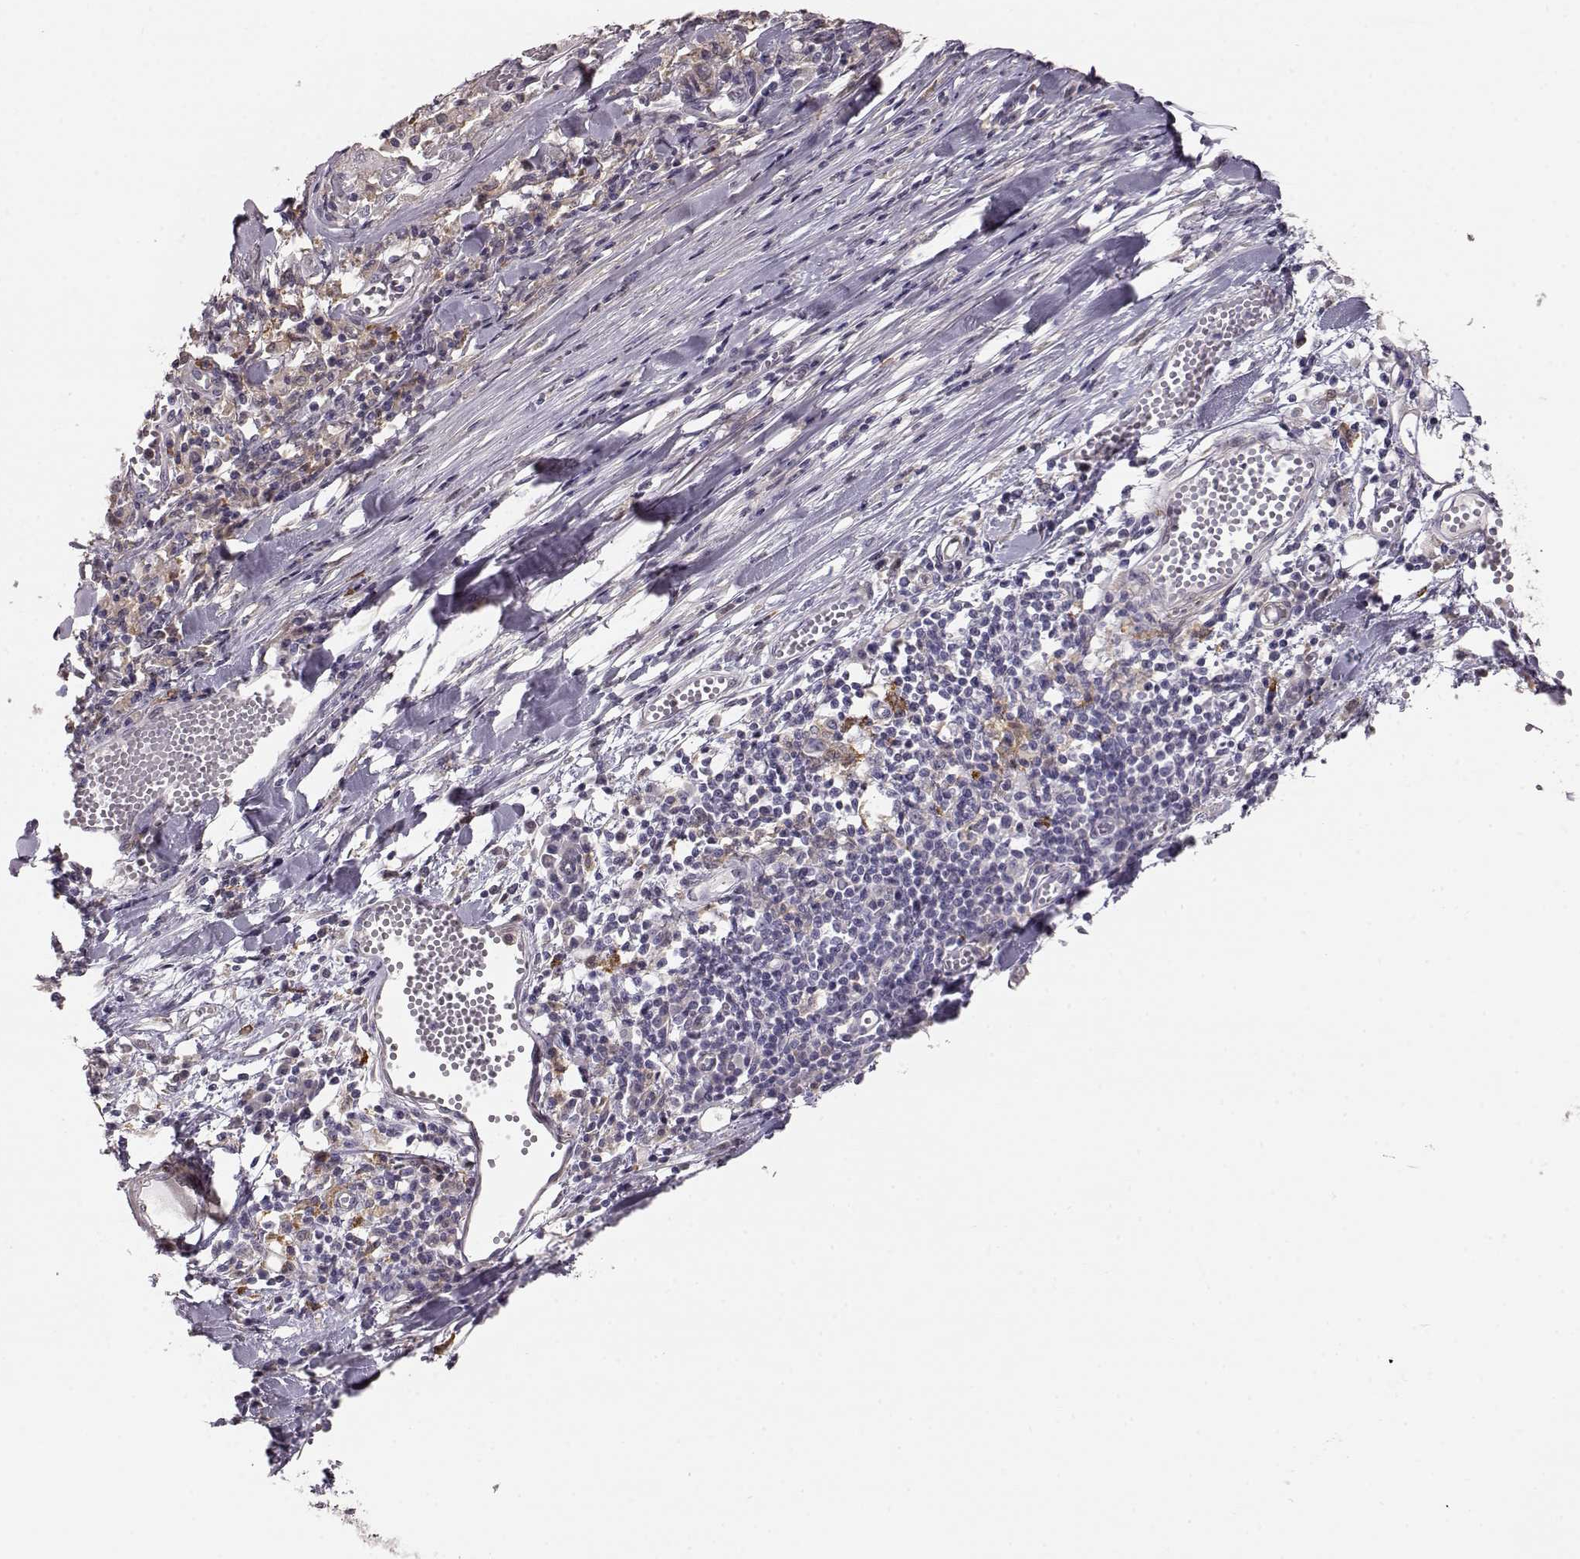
{"staining": {"intensity": "negative", "quantity": "none", "location": "none"}, "tissue": "melanoma", "cell_type": "Tumor cells", "image_type": "cancer", "snomed": [{"axis": "morphology", "description": "Malignant melanoma, Metastatic site"}, {"axis": "topography", "description": "Lymph node"}], "caption": "DAB (3,3'-diaminobenzidine) immunohistochemical staining of human melanoma reveals no significant positivity in tumor cells. (Stains: DAB (3,3'-diaminobenzidine) IHC with hematoxylin counter stain, Microscopy: brightfield microscopy at high magnification).", "gene": "GPR50", "patient": {"sex": "male", "age": 50}}